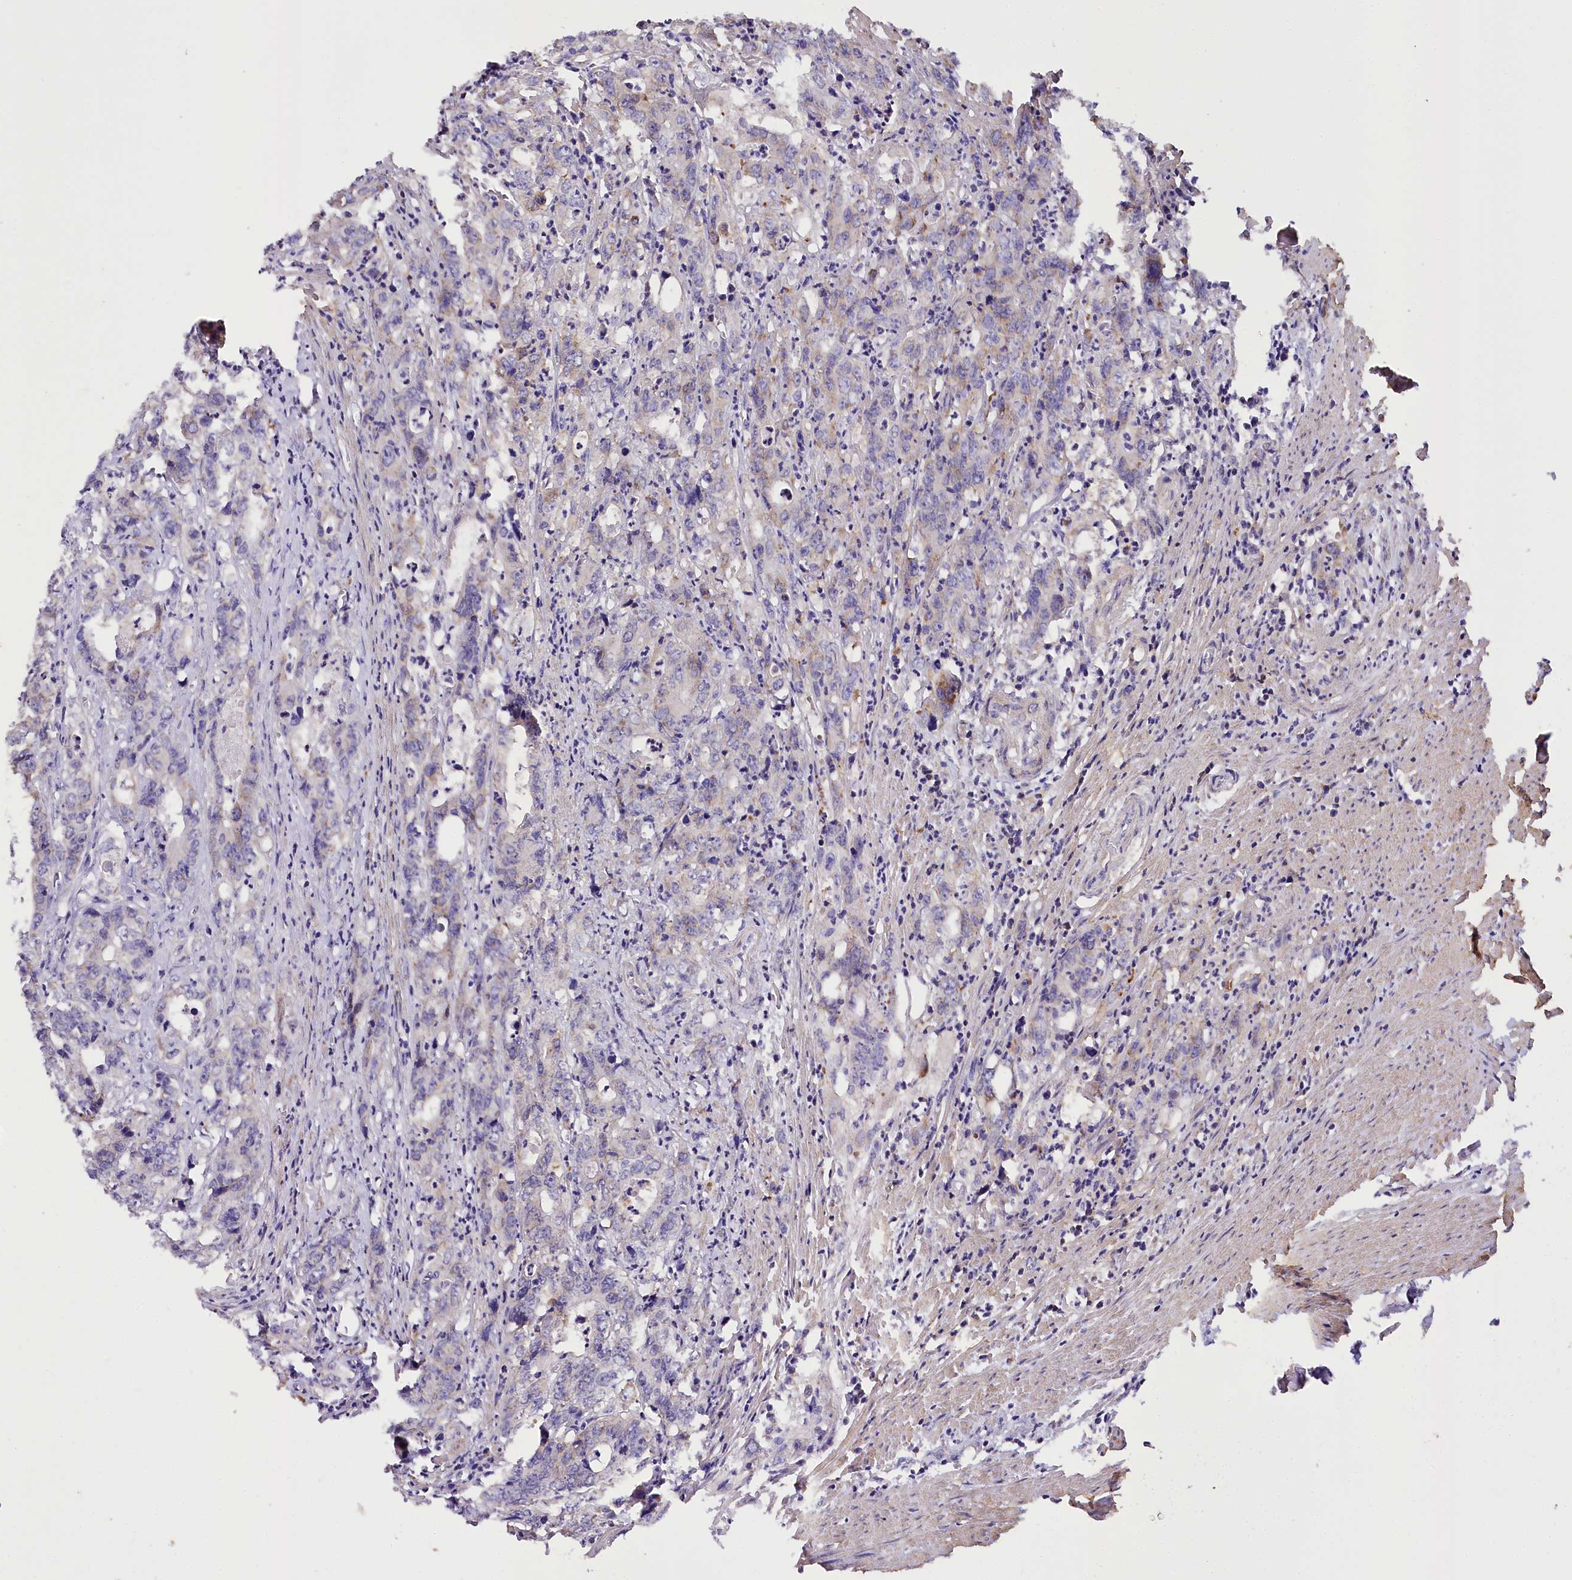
{"staining": {"intensity": "weak", "quantity": "<25%", "location": "cytoplasmic/membranous"}, "tissue": "colorectal cancer", "cell_type": "Tumor cells", "image_type": "cancer", "snomed": [{"axis": "morphology", "description": "Adenocarcinoma, NOS"}, {"axis": "topography", "description": "Colon"}], "caption": "This is a micrograph of IHC staining of colorectal cancer, which shows no positivity in tumor cells.", "gene": "SYNPO2", "patient": {"sex": "female", "age": 75}}